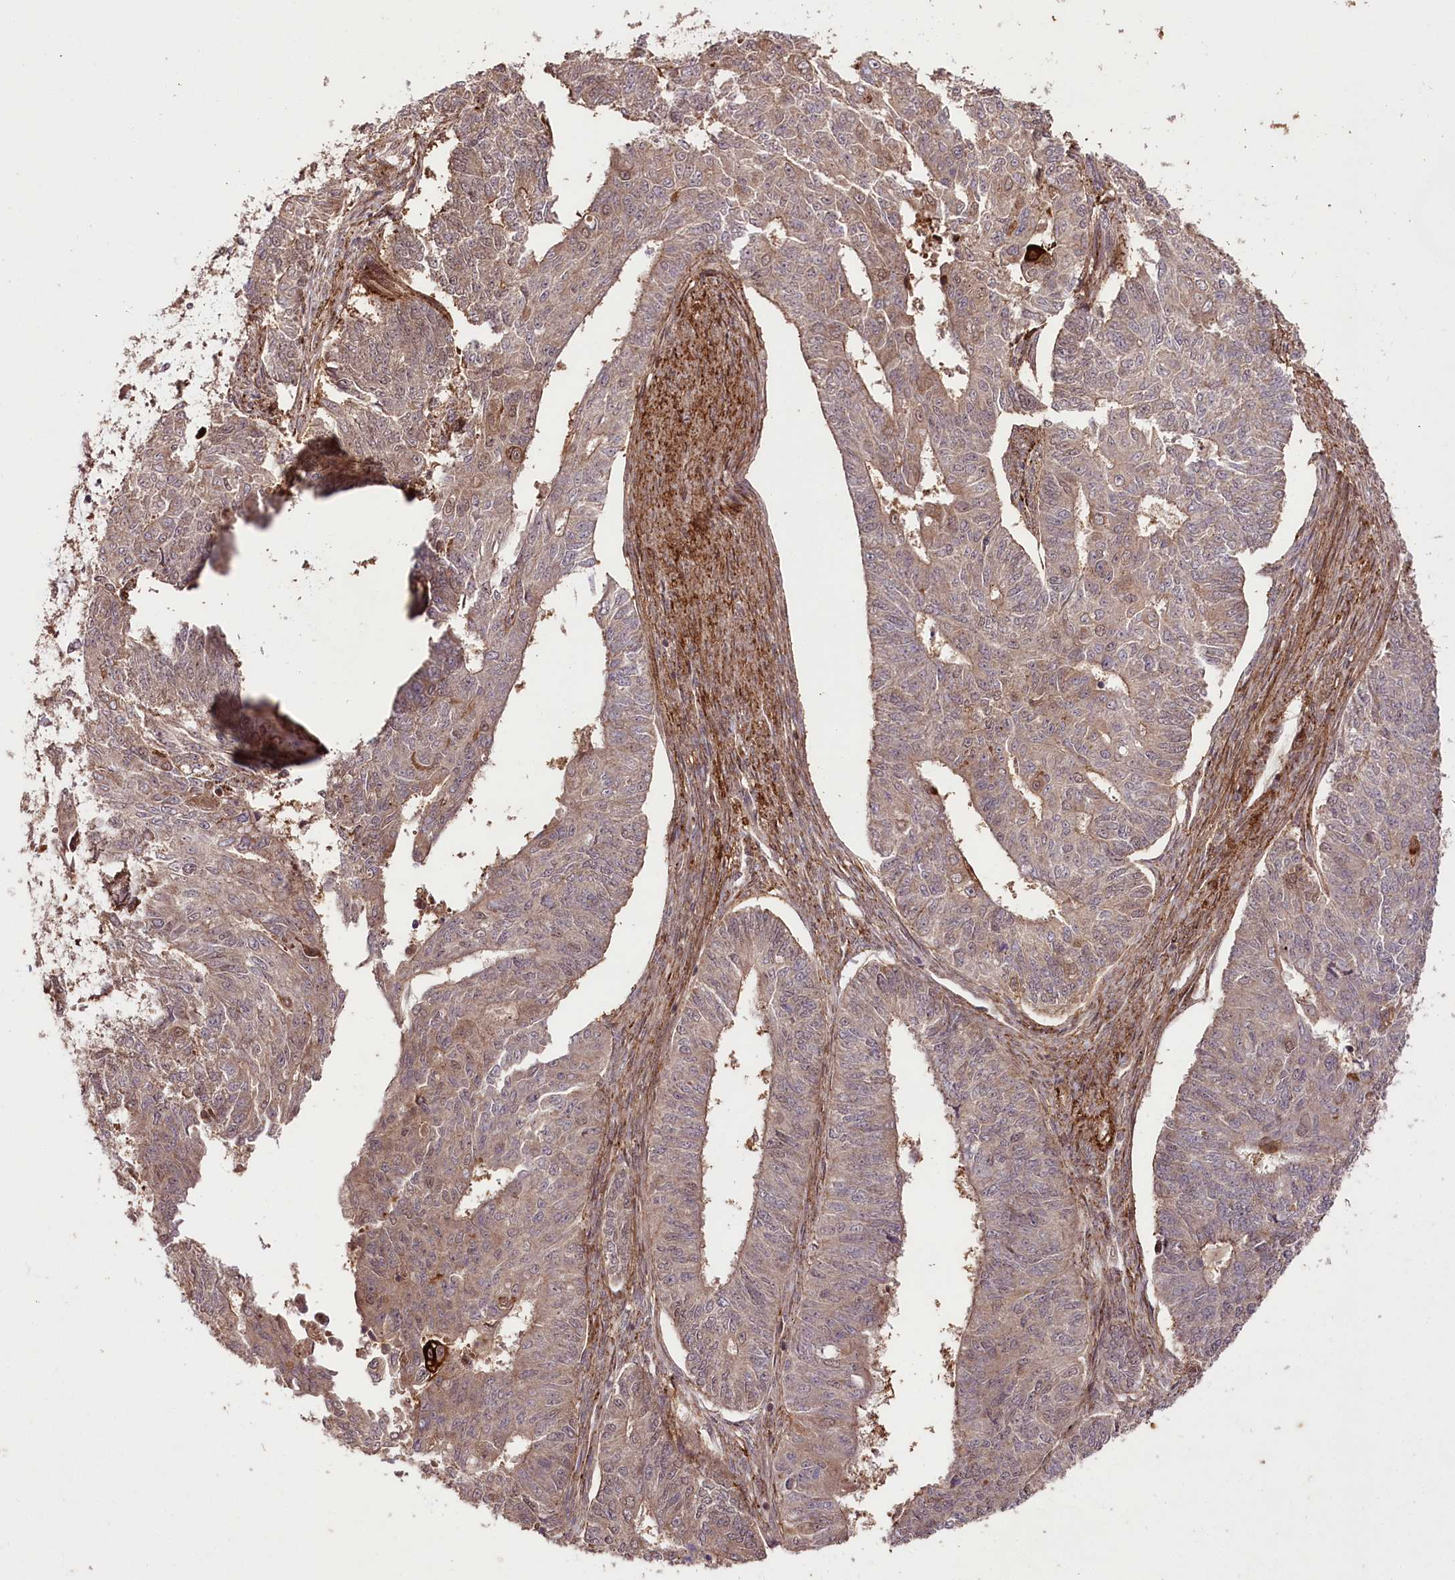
{"staining": {"intensity": "moderate", "quantity": "<25%", "location": "cytoplasmic/membranous"}, "tissue": "endometrial cancer", "cell_type": "Tumor cells", "image_type": "cancer", "snomed": [{"axis": "morphology", "description": "Adenocarcinoma, NOS"}, {"axis": "topography", "description": "Endometrium"}], "caption": "A photomicrograph showing moderate cytoplasmic/membranous positivity in approximately <25% of tumor cells in endometrial cancer (adenocarcinoma), as visualized by brown immunohistochemical staining.", "gene": "PHLDB1", "patient": {"sex": "female", "age": 32}}